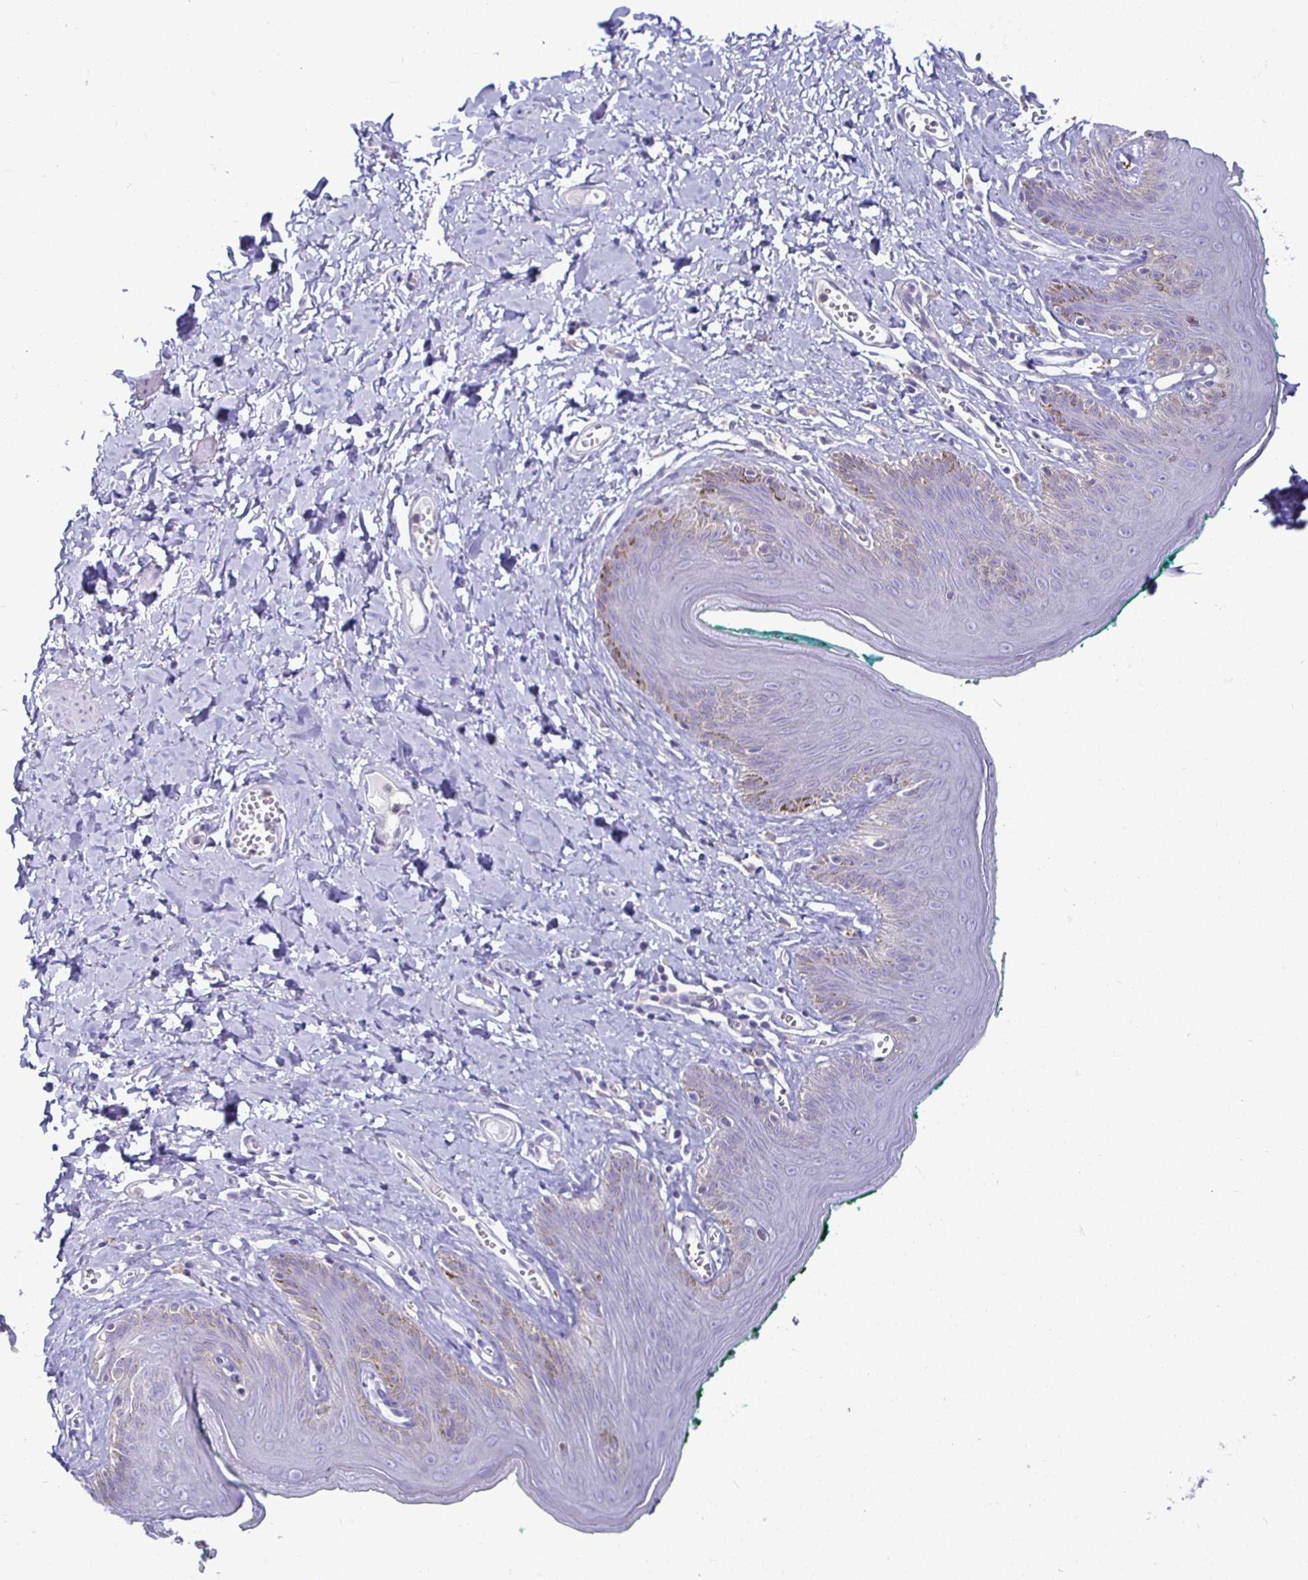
{"staining": {"intensity": "negative", "quantity": "none", "location": "none"}, "tissue": "skin", "cell_type": "Epidermal cells", "image_type": "normal", "snomed": [{"axis": "morphology", "description": "Normal tissue, NOS"}, {"axis": "topography", "description": "Vulva"}, {"axis": "topography", "description": "Peripheral nerve tissue"}], "caption": "Protein analysis of normal skin displays no significant staining in epidermal cells. Brightfield microscopy of immunohistochemistry (IHC) stained with DAB (brown) and hematoxylin (blue), captured at high magnification.", "gene": "SIRPA", "patient": {"sex": "female", "age": 66}}